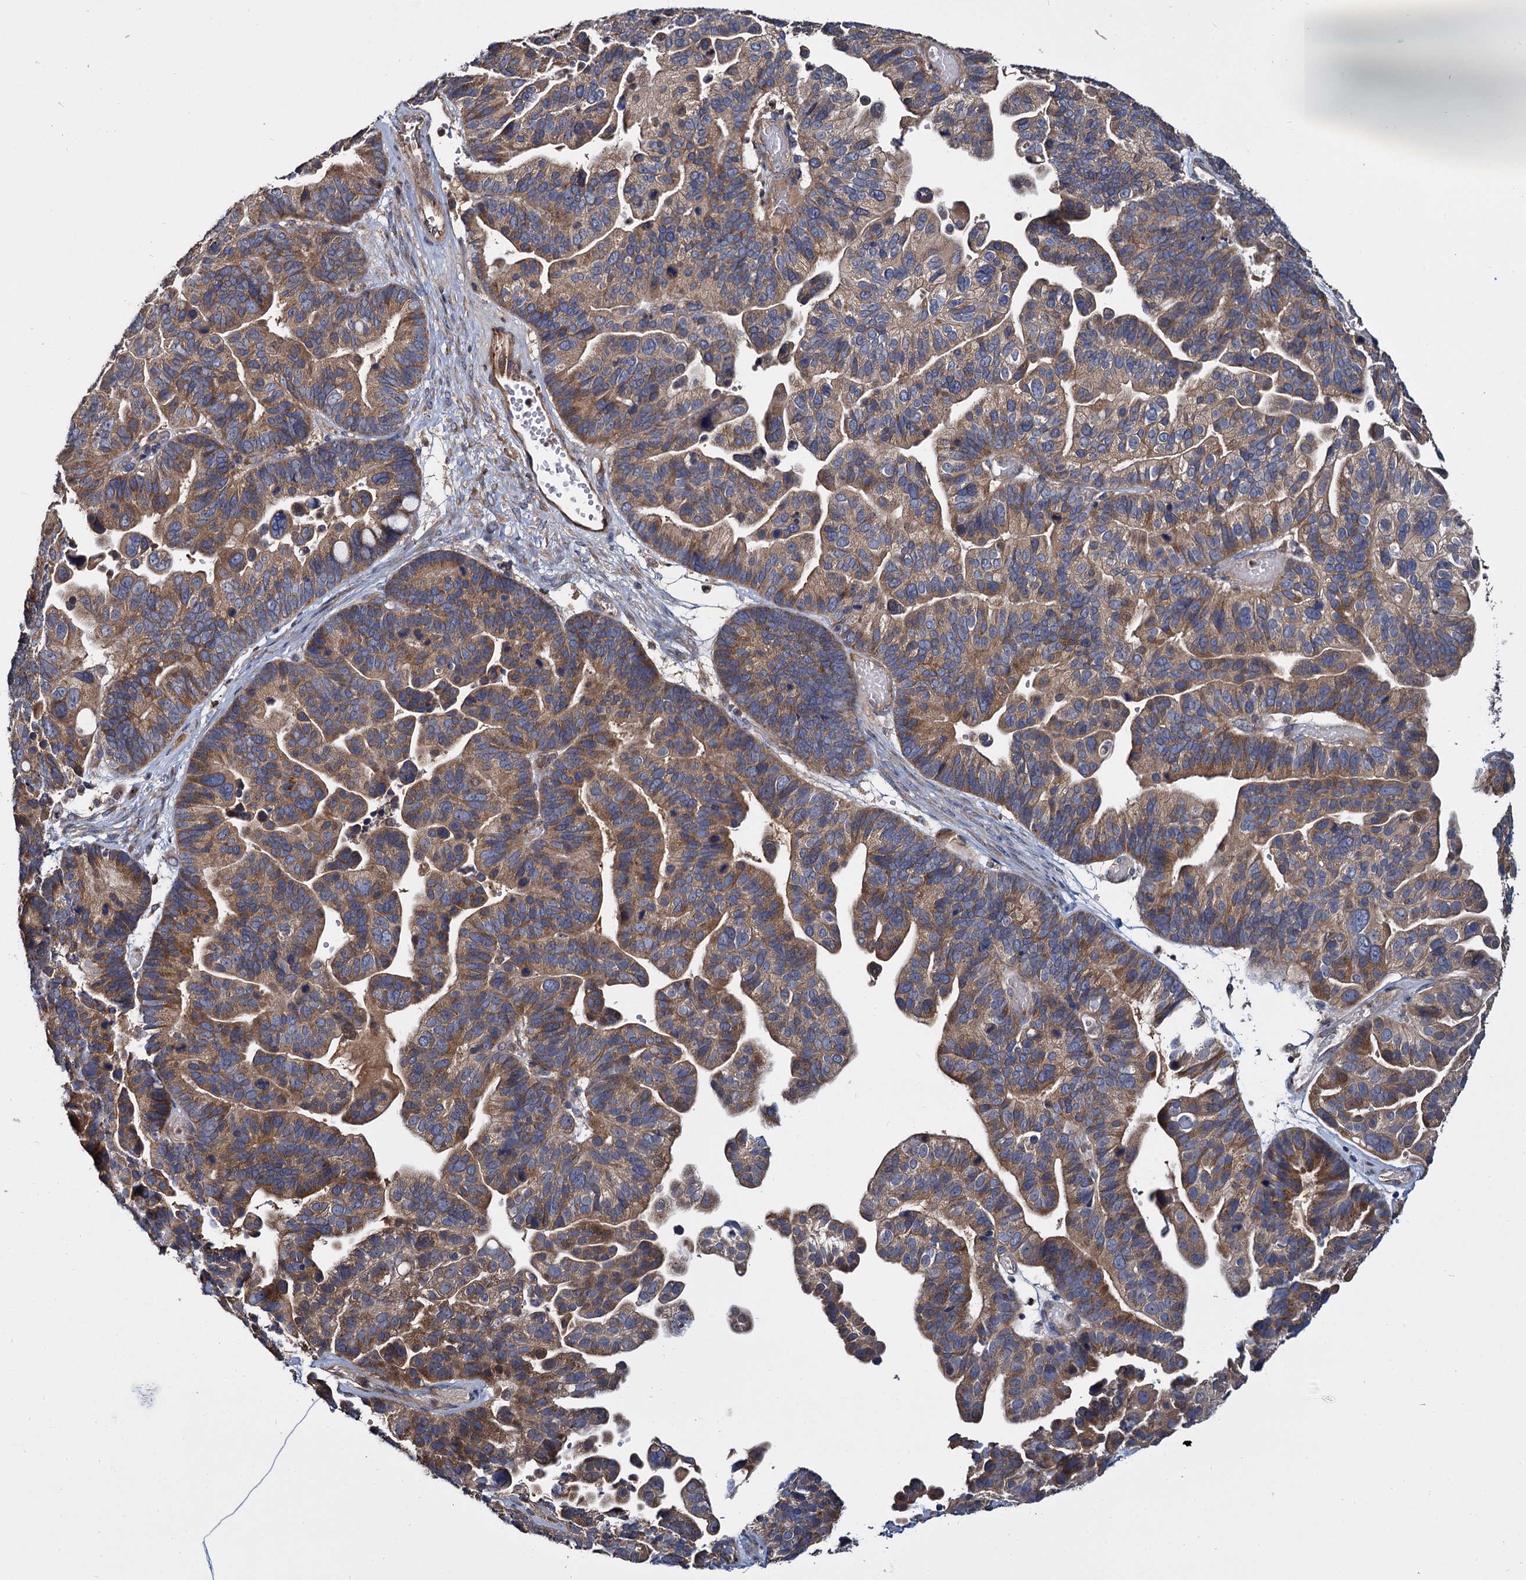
{"staining": {"intensity": "strong", "quantity": ">75%", "location": "cytoplasmic/membranous"}, "tissue": "ovarian cancer", "cell_type": "Tumor cells", "image_type": "cancer", "snomed": [{"axis": "morphology", "description": "Cystadenocarcinoma, serous, NOS"}, {"axis": "topography", "description": "Ovary"}], "caption": "About >75% of tumor cells in human serous cystadenocarcinoma (ovarian) exhibit strong cytoplasmic/membranous protein expression as visualized by brown immunohistochemical staining.", "gene": "CEP192", "patient": {"sex": "female", "age": 56}}